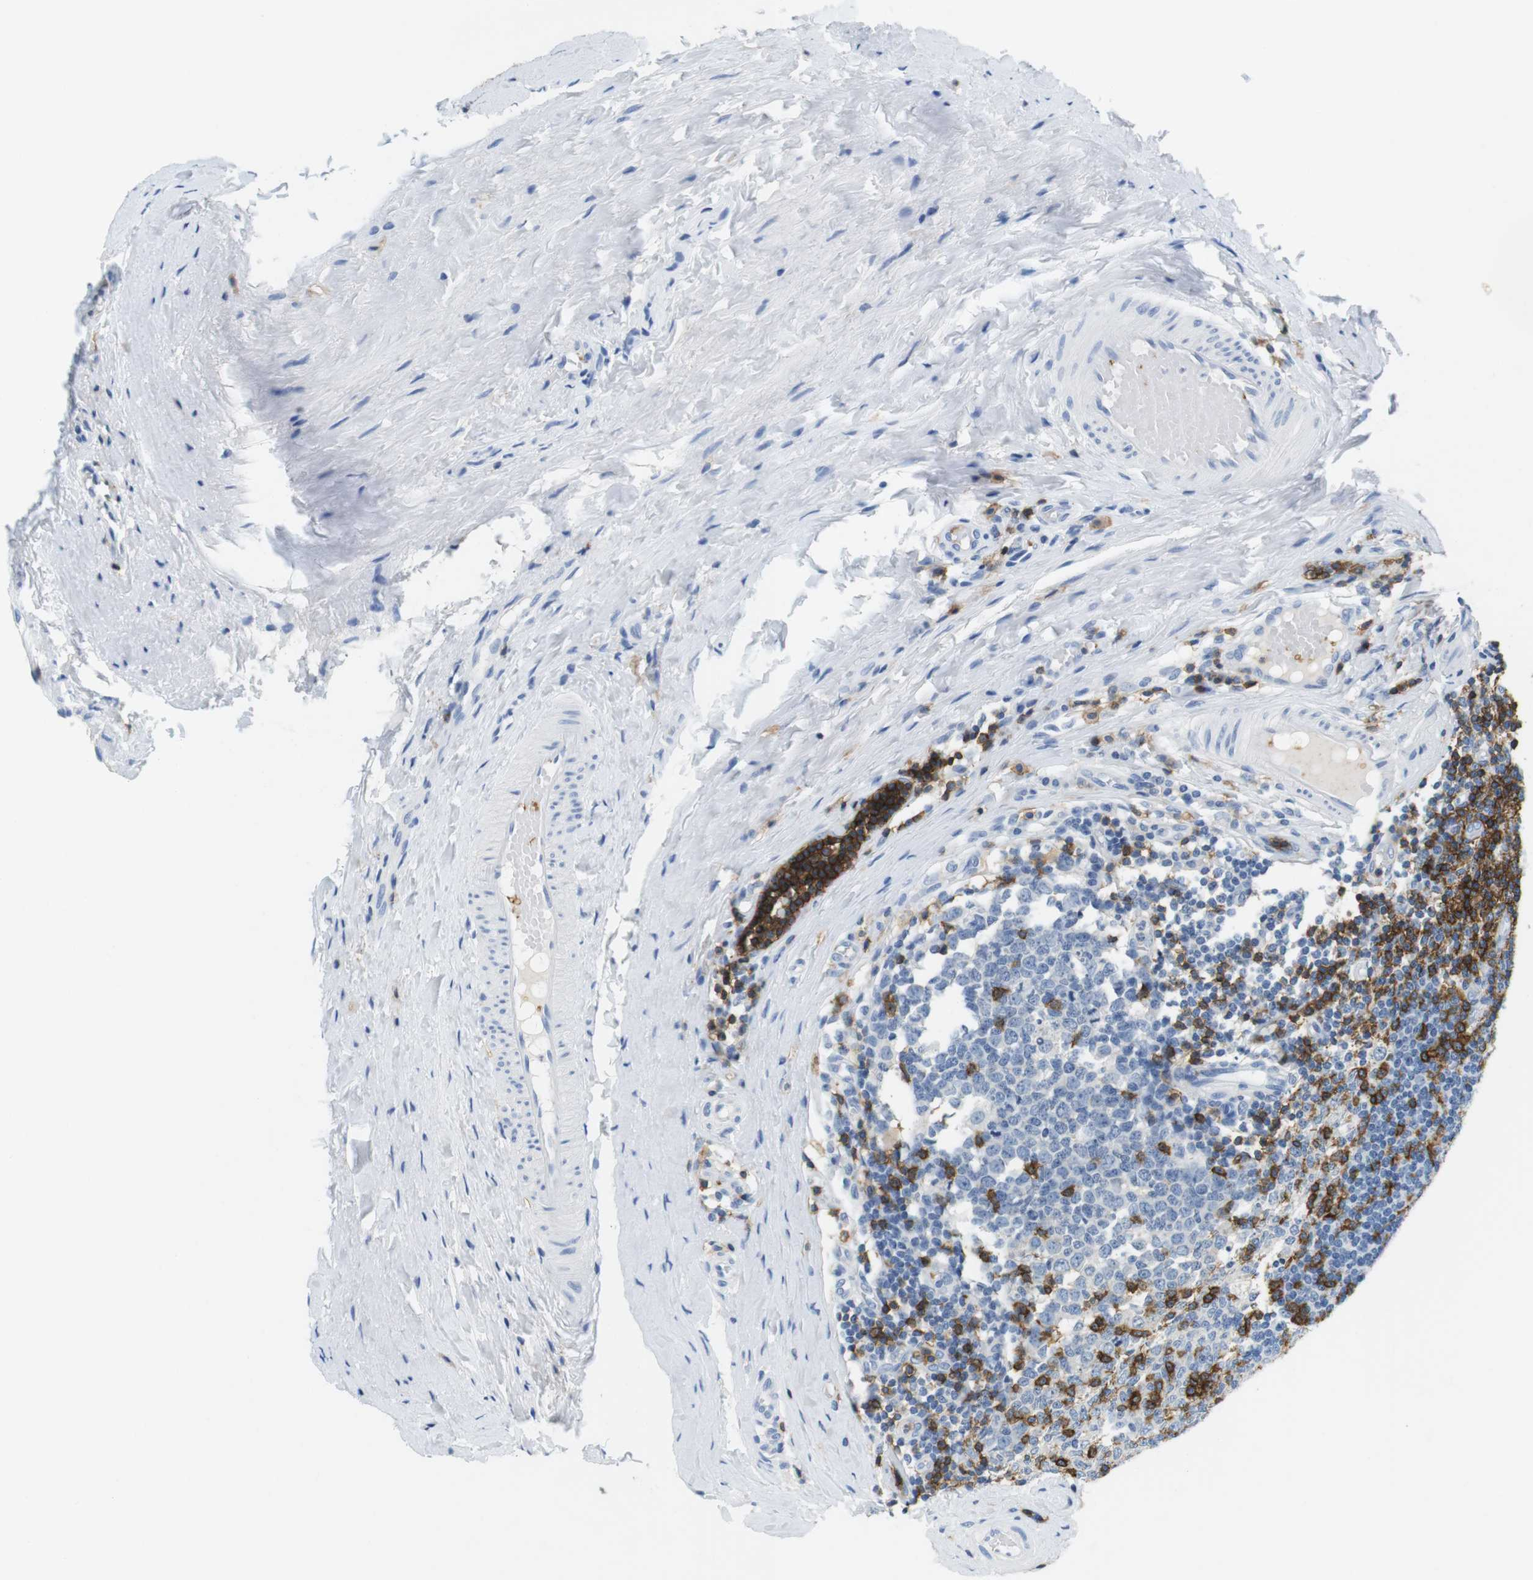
{"staining": {"intensity": "strong", "quantity": "<25%", "location": "cytoplasmic/membranous"}, "tissue": "tonsil", "cell_type": "Germinal center cells", "image_type": "normal", "snomed": [{"axis": "morphology", "description": "Normal tissue, NOS"}, {"axis": "topography", "description": "Tonsil"}], "caption": "Protein staining reveals strong cytoplasmic/membranous positivity in approximately <25% of germinal center cells in normal tonsil.", "gene": "LAT", "patient": {"sex": "female", "age": 19}}